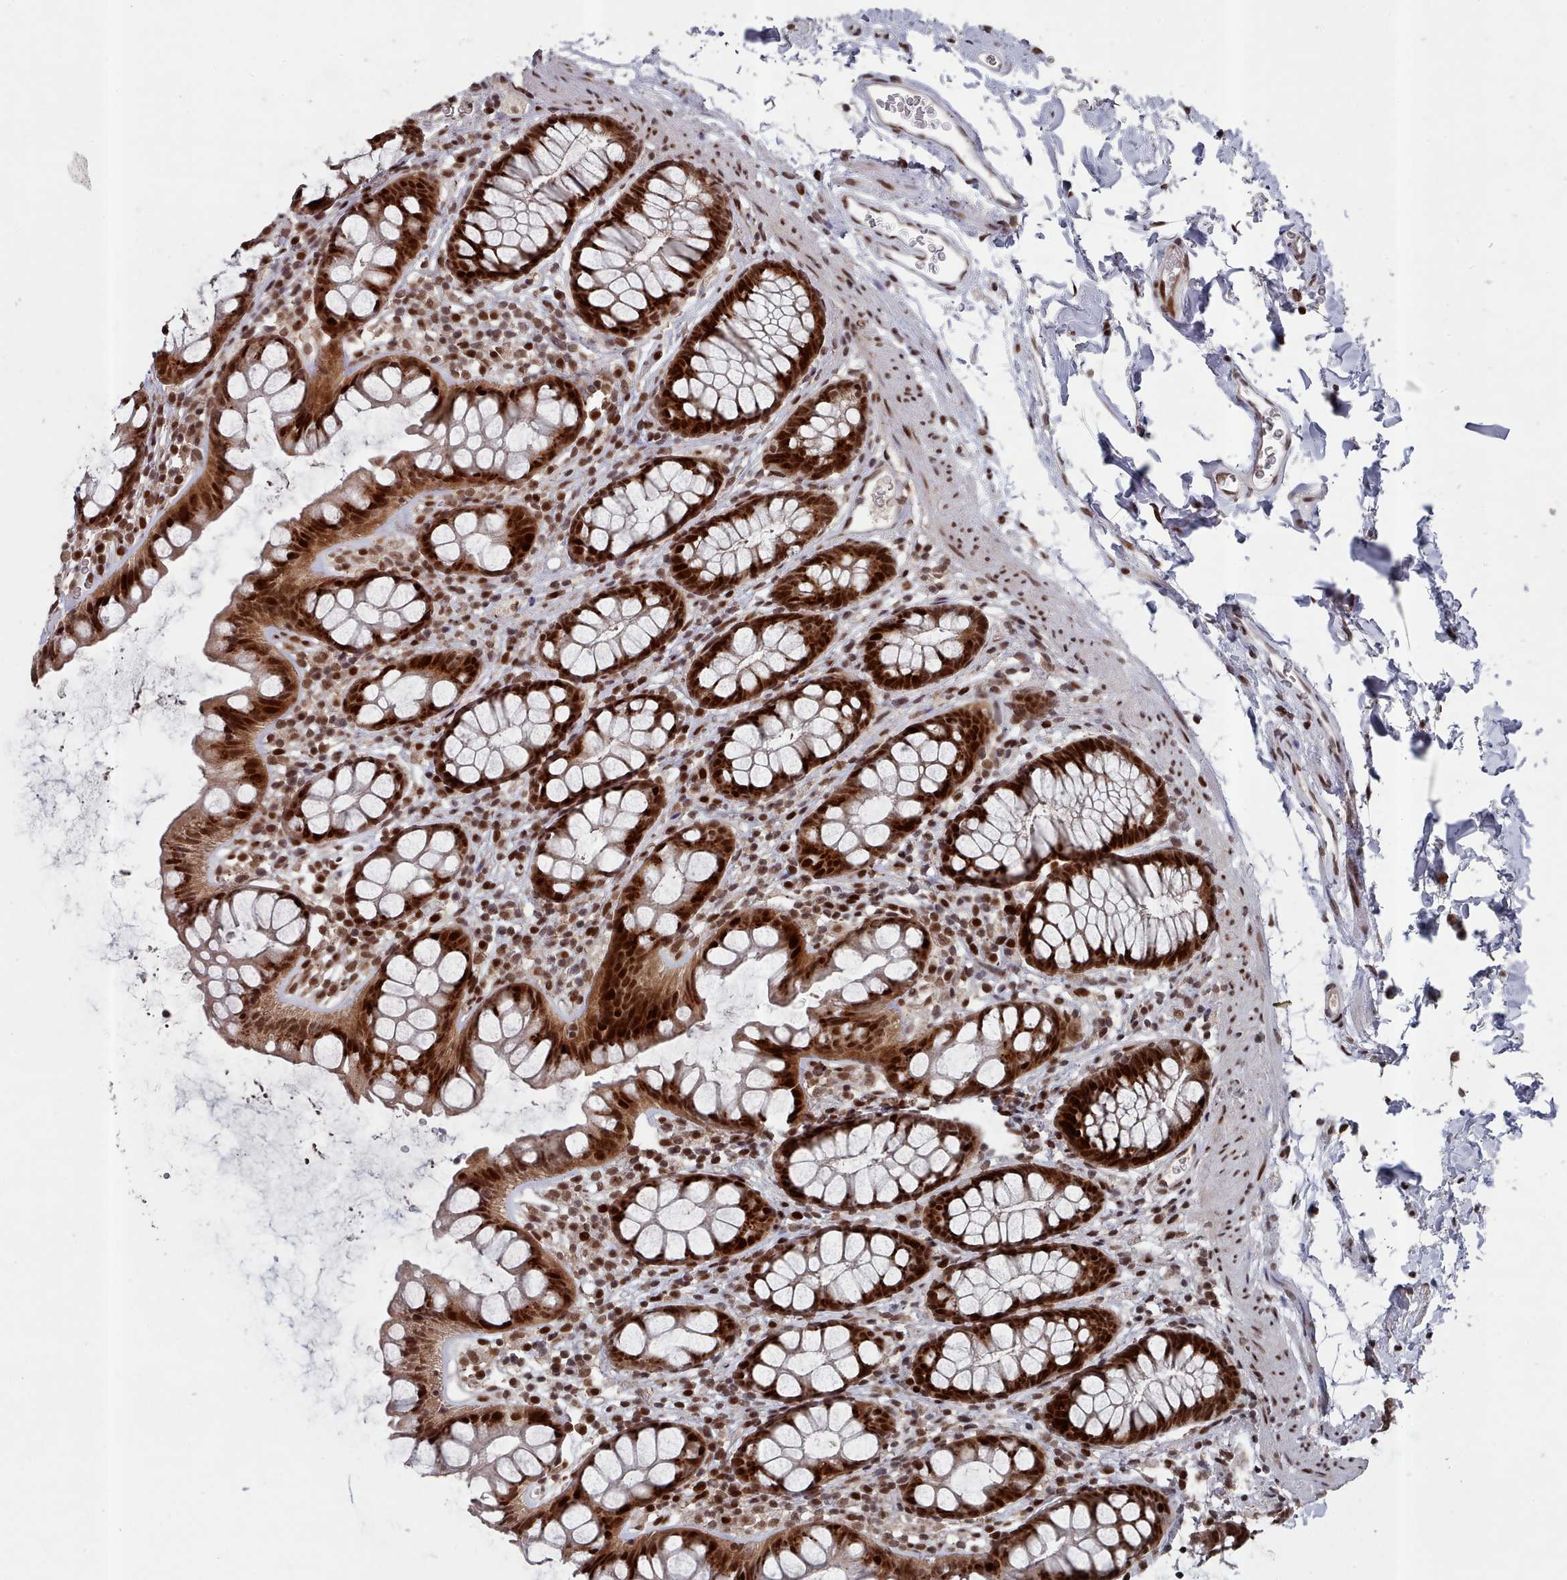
{"staining": {"intensity": "strong", "quantity": ">75%", "location": "cytoplasmic/membranous,nuclear"}, "tissue": "rectum", "cell_type": "Glandular cells", "image_type": "normal", "snomed": [{"axis": "morphology", "description": "Normal tissue, NOS"}, {"axis": "topography", "description": "Rectum"}], "caption": "Immunohistochemical staining of unremarkable human rectum demonstrates high levels of strong cytoplasmic/membranous,nuclear staining in approximately >75% of glandular cells.", "gene": "PNRC2", "patient": {"sex": "female", "age": 65}}